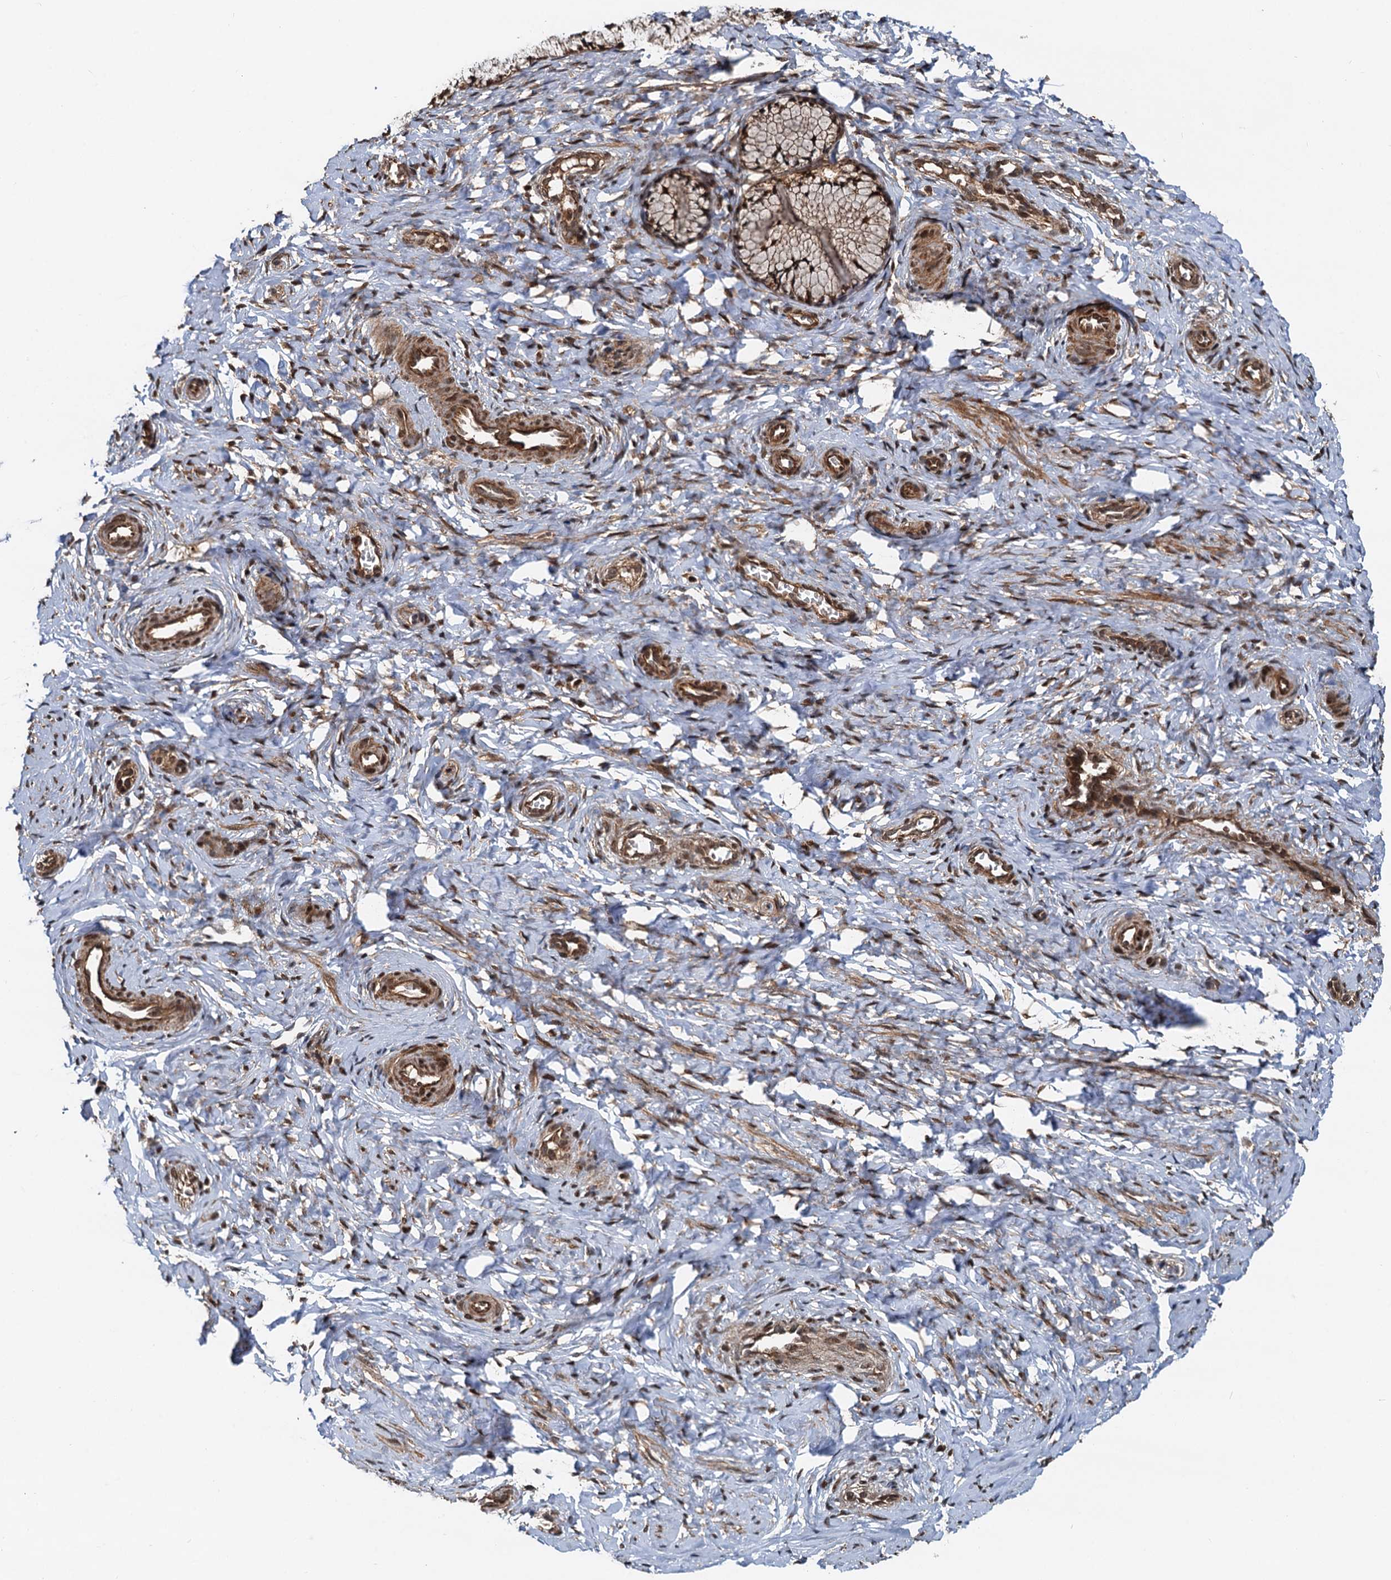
{"staining": {"intensity": "moderate", "quantity": ">75%", "location": "cytoplasmic/membranous"}, "tissue": "cervix", "cell_type": "Glandular cells", "image_type": "normal", "snomed": [{"axis": "morphology", "description": "Normal tissue, NOS"}, {"axis": "topography", "description": "Cervix"}], "caption": "A brown stain shows moderate cytoplasmic/membranous expression of a protein in glandular cells of unremarkable cervix. (brown staining indicates protein expression, while blue staining denotes nuclei).", "gene": "STUB1", "patient": {"sex": "female", "age": 27}}